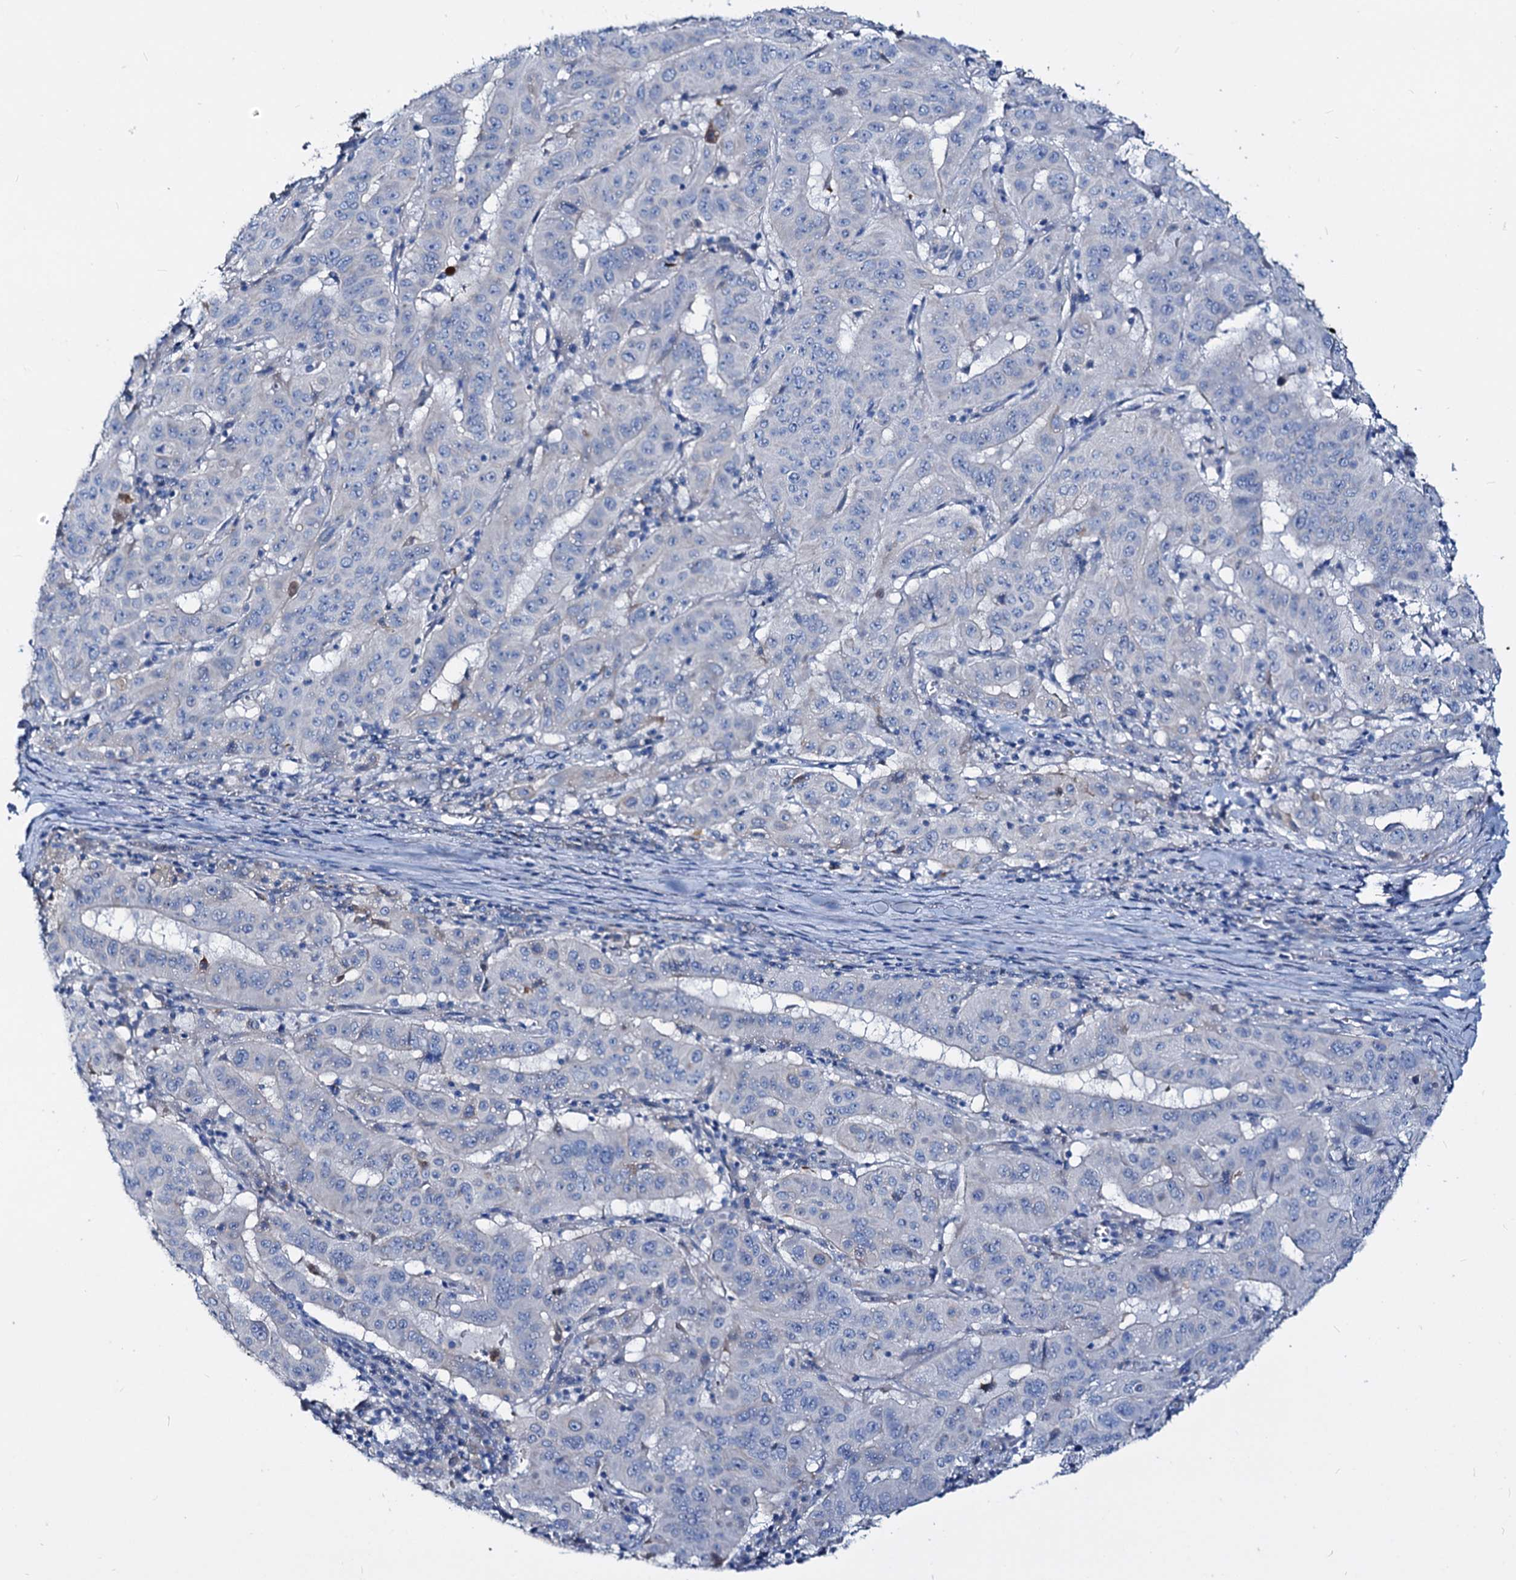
{"staining": {"intensity": "negative", "quantity": "none", "location": "none"}, "tissue": "pancreatic cancer", "cell_type": "Tumor cells", "image_type": "cancer", "snomed": [{"axis": "morphology", "description": "Adenocarcinoma, NOS"}, {"axis": "topography", "description": "Pancreas"}], "caption": "There is no significant expression in tumor cells of pancreatic adenocarcinoma.", "gene": "DYDC2", "patient": {"sex": "male", "age": 63}}